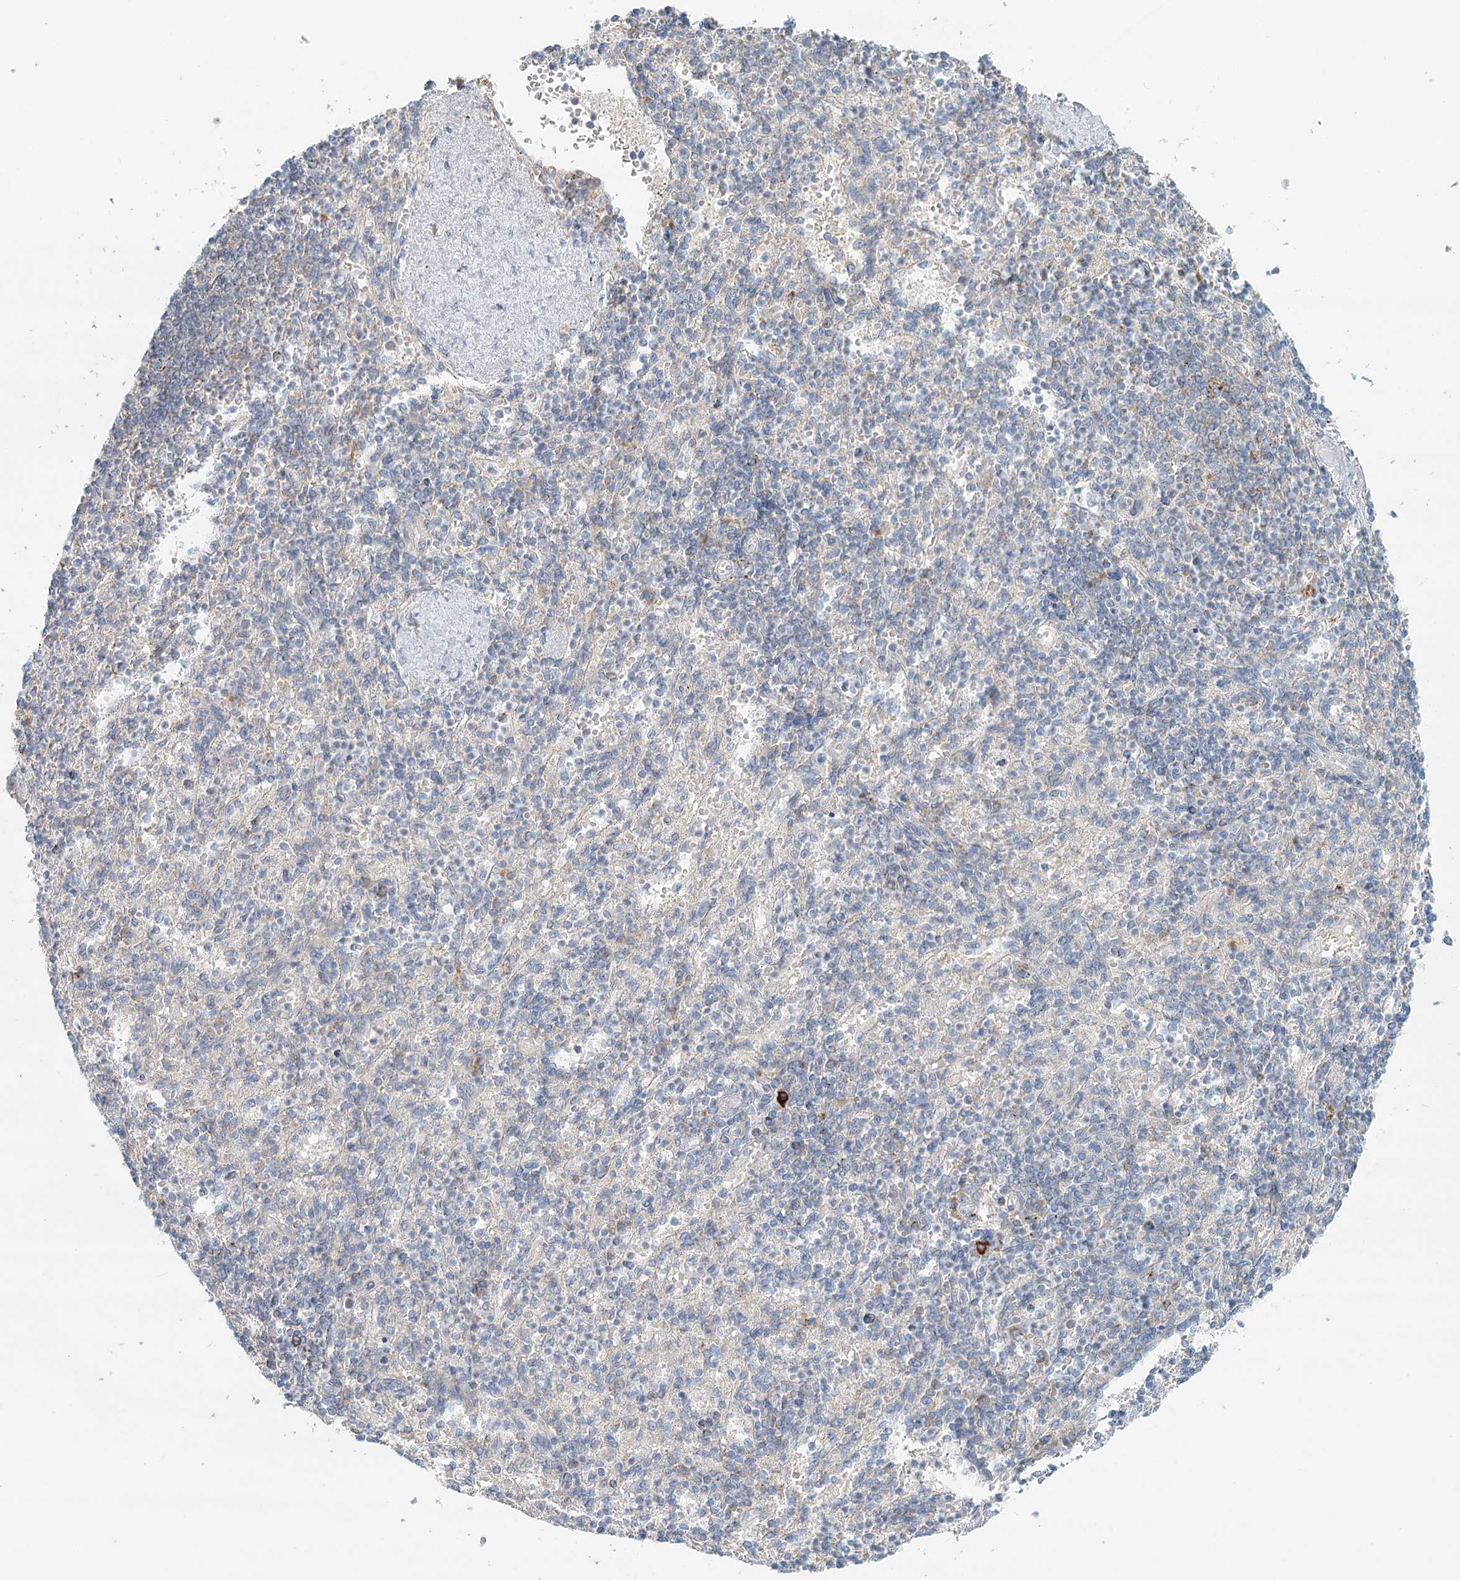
{"staining": {"intensity": "negative", "quantity": "none", "location": "none"}, "tissue": "spleen", "cell_type": "Cells in red pulp", "image_type": "normal", "snomed": [{"axis": "morphology", "description": "Normal tissue, NOS"}, {"axis": "topography", "description": "Spleen"}], "caption": "High magnification brightfield microscopy of unremarkable spleen stained with DAB (3,3'-diaminobenzidine) (brown) and counterstained with hematoxylin (blue): cells in red pulp show no significant staining. Brightfield microscopy of immunohistochemistry stained with DAB (brown) and hematoxylin (blue), captured at high magnification.", "gene": "VSIG1", "patient": {"sex": "female", "age": 74}}